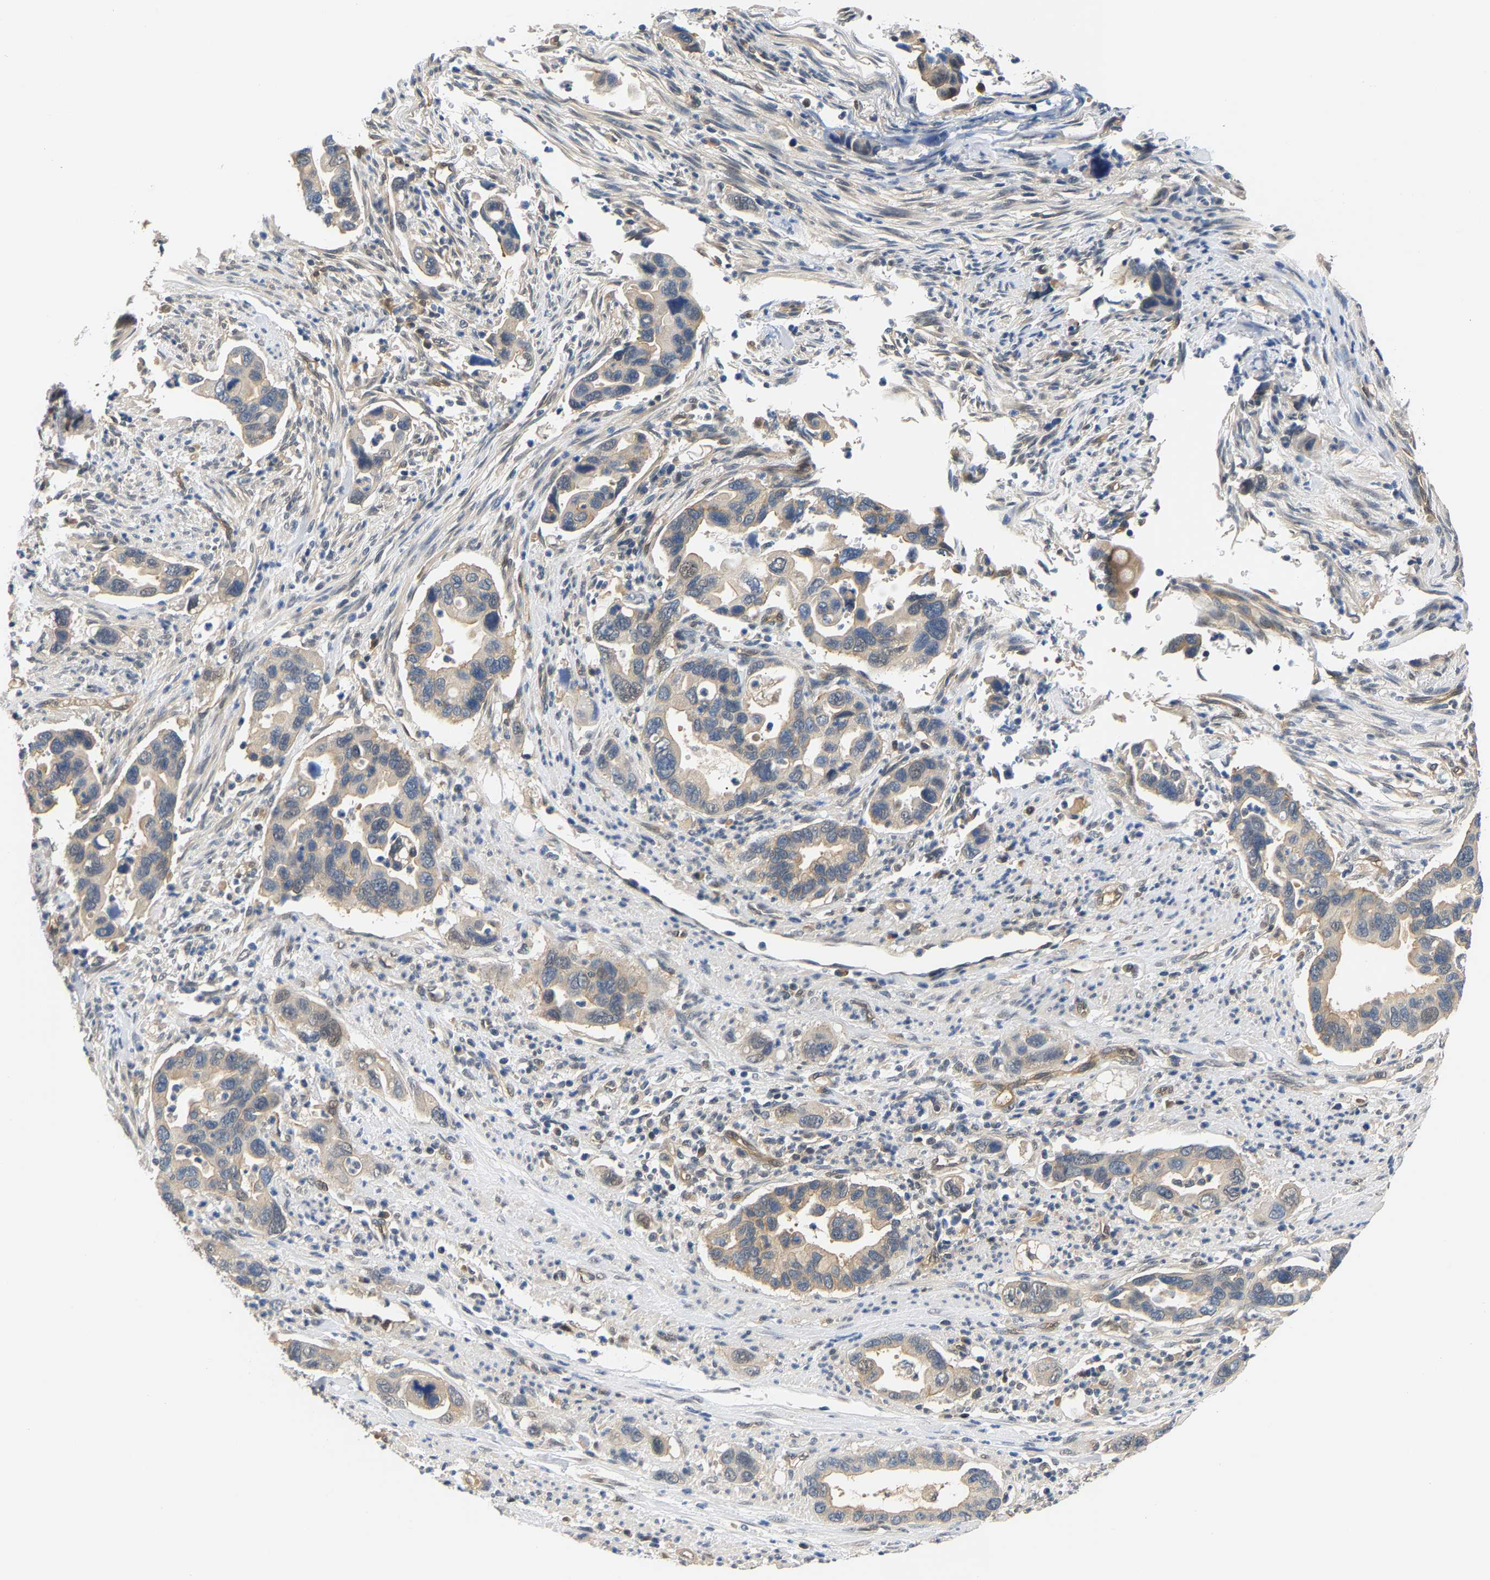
{"staining": {"intensity": "weak", "quantity": ">75%", "location": "cytoplasmic/membranous"}, "tissue": "pancreatic cancer", "cell_type": "Tumor cells", "image_type": "cancer", "snomed": [{"axis": "morphology", "description": "Adenocarcinoma, NOS"}, {"axis": "topography", "description": "Pancreas"}], "caption": "The immunohistochemical stain labels weak cytoplasmic/membranous expression in tumor cells of adenocarcinoma (pancreatic) tissue.", "gene": "ARHGEF12", "patient": {"sex": "female", "age": 70}}